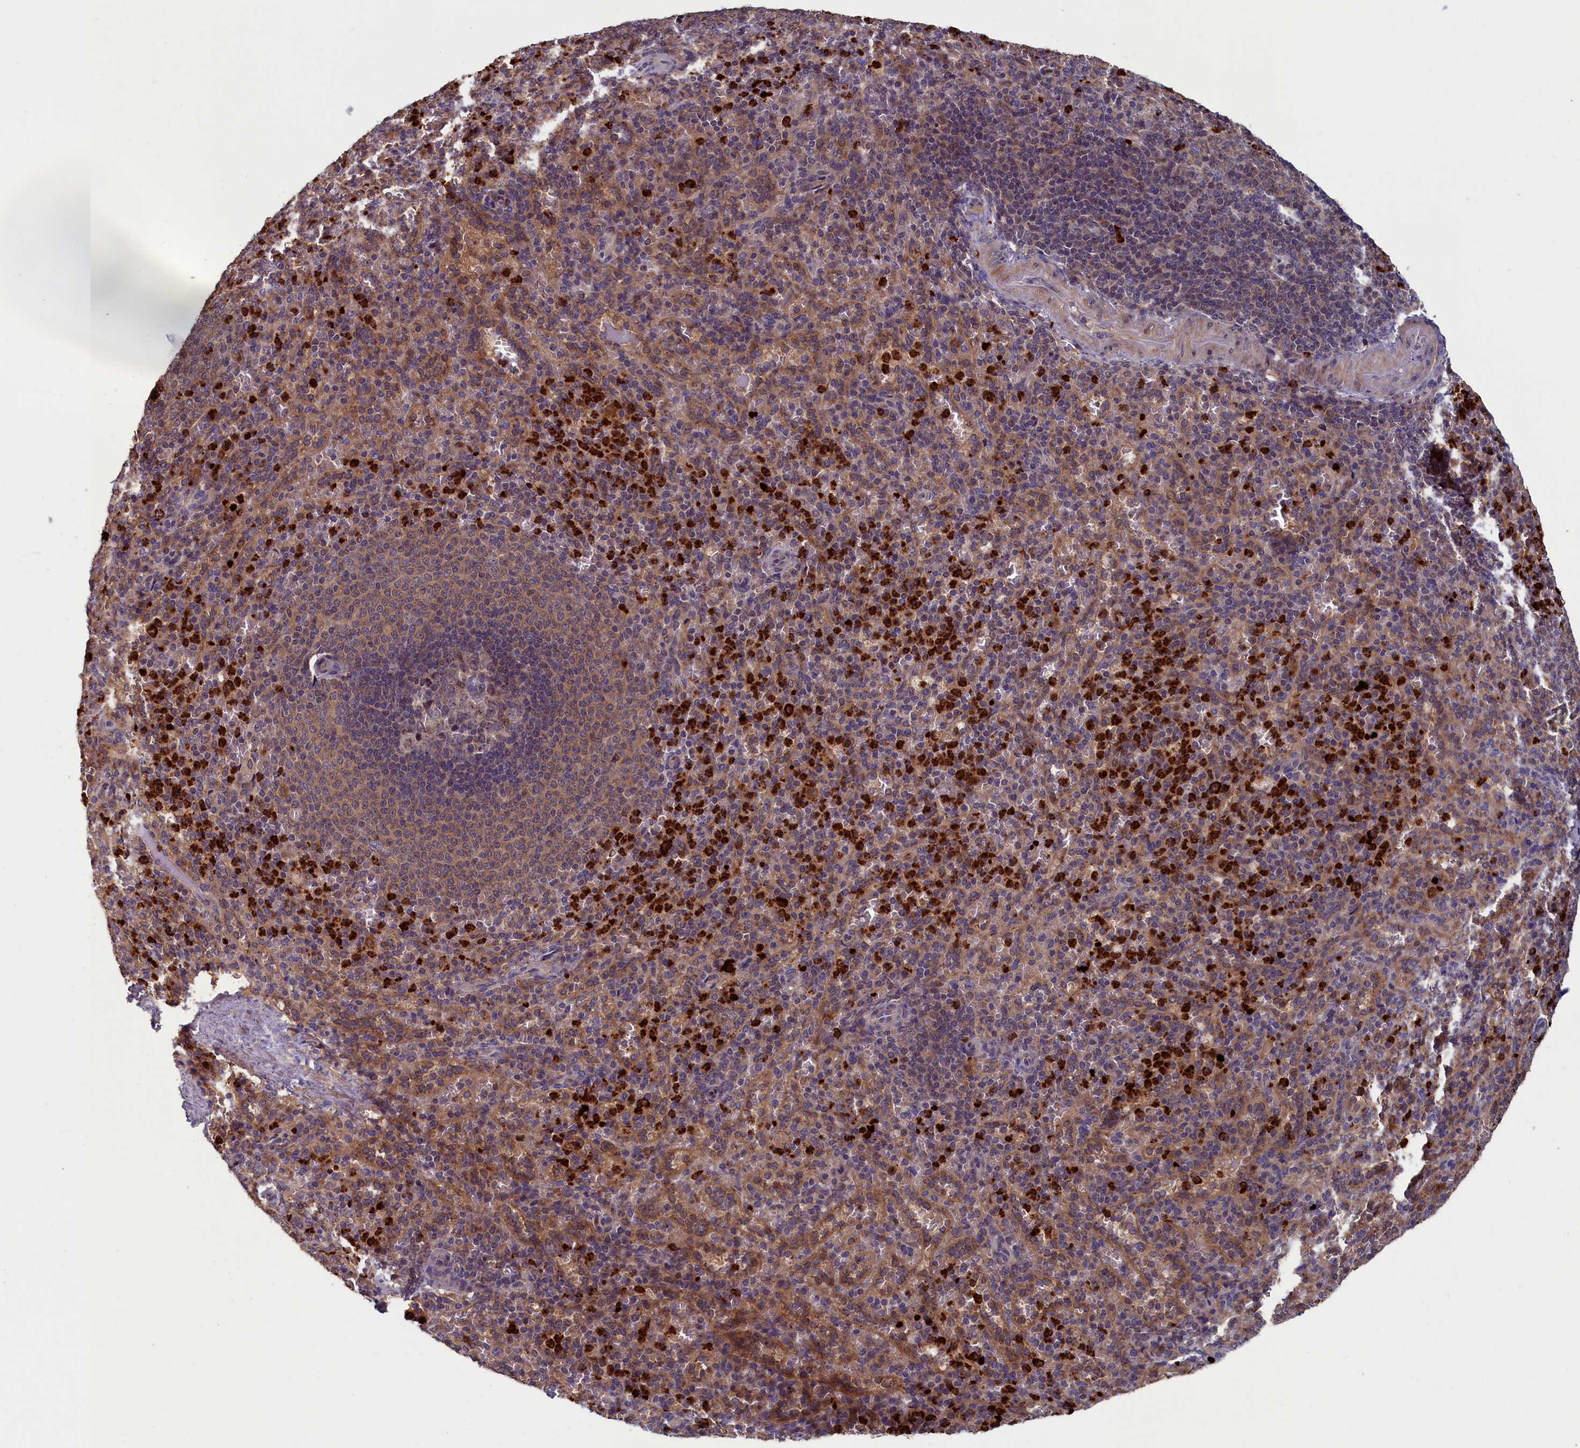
{"staining": {"intensity": "strong", "quantity": "25%-75%", "location": "cytoplasmic/membranous"}, "tissue": "spleen", "cell_type": "Cells in red pulp", "image_type": "normal", "snomed": [{"axis": "morphology", "description": "Normal tissue, NOS"}, {"axis": "topography", "description": "Spleen"}], "caption": "Protein analysis of benign spleen displays strong cytoplasmic/membranous staining in approximately 25%-75% of cells in red pulp.", "gene": "TNK2", "patient": {"sex": "female", "age": 21}}